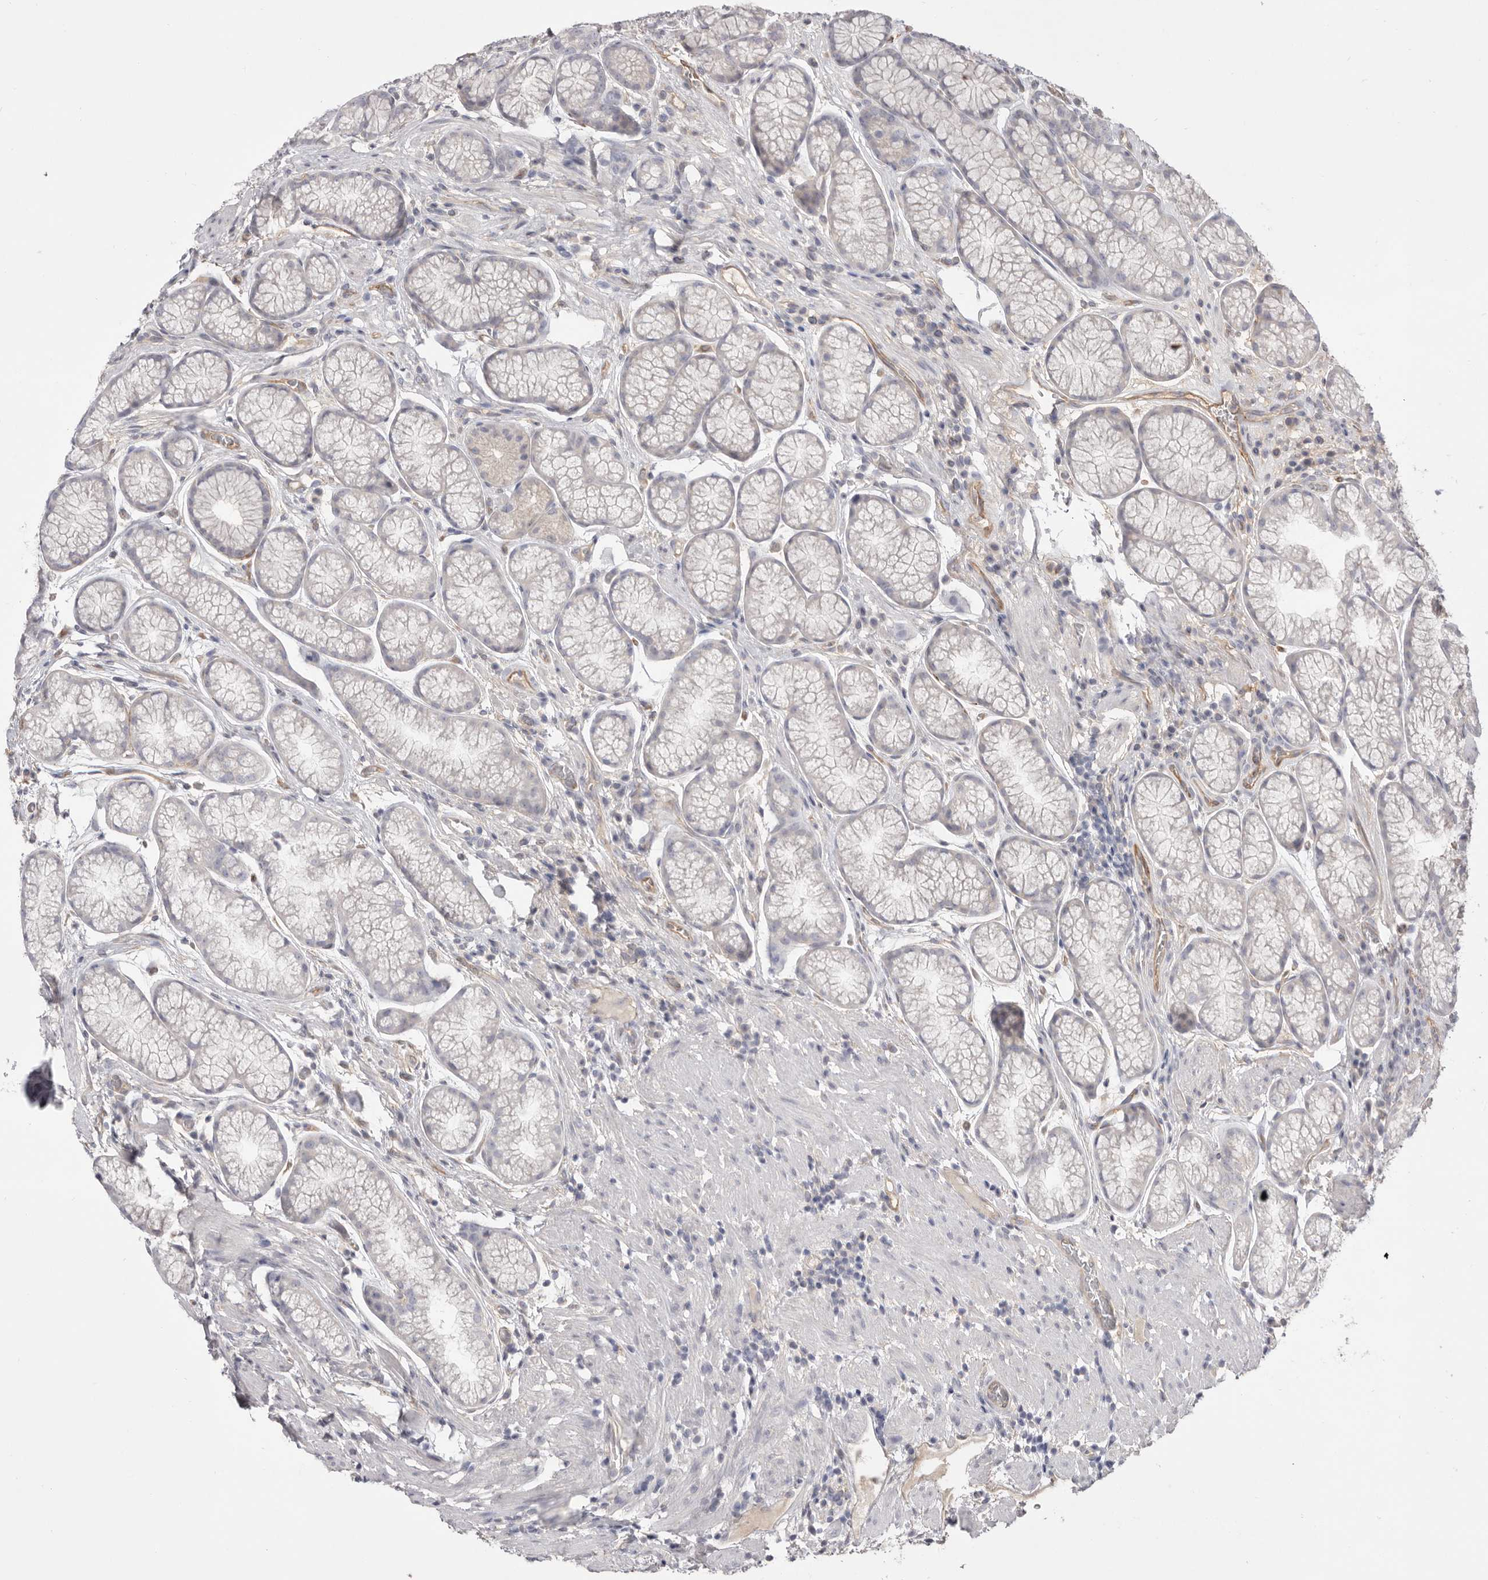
{"staining": {"intensity": "negative", "quantity": "none", "location": "none"}, "tissue": "stomach", "cell_type": "Glandular cells", "image_type": "normal", "snomed": [{"axis": "morphology", "description": "Normal tissue, NOS"}, {"axis": "topography", "description": "Stomach"}], "caption": "Immunohistochemistry image of unremarkable human stomach stained for a protein (brown), which exhibits no expression in glandular cells. (Stains: DAB (3,3'-diaminobenzidine) immunohistochemistry (IHC) with hematoxylin counter stain, Microscopy: brightfield microscopy at high magnification).", "gene": "LRRC66", "patient": {"sex": "male", "age": 42}}